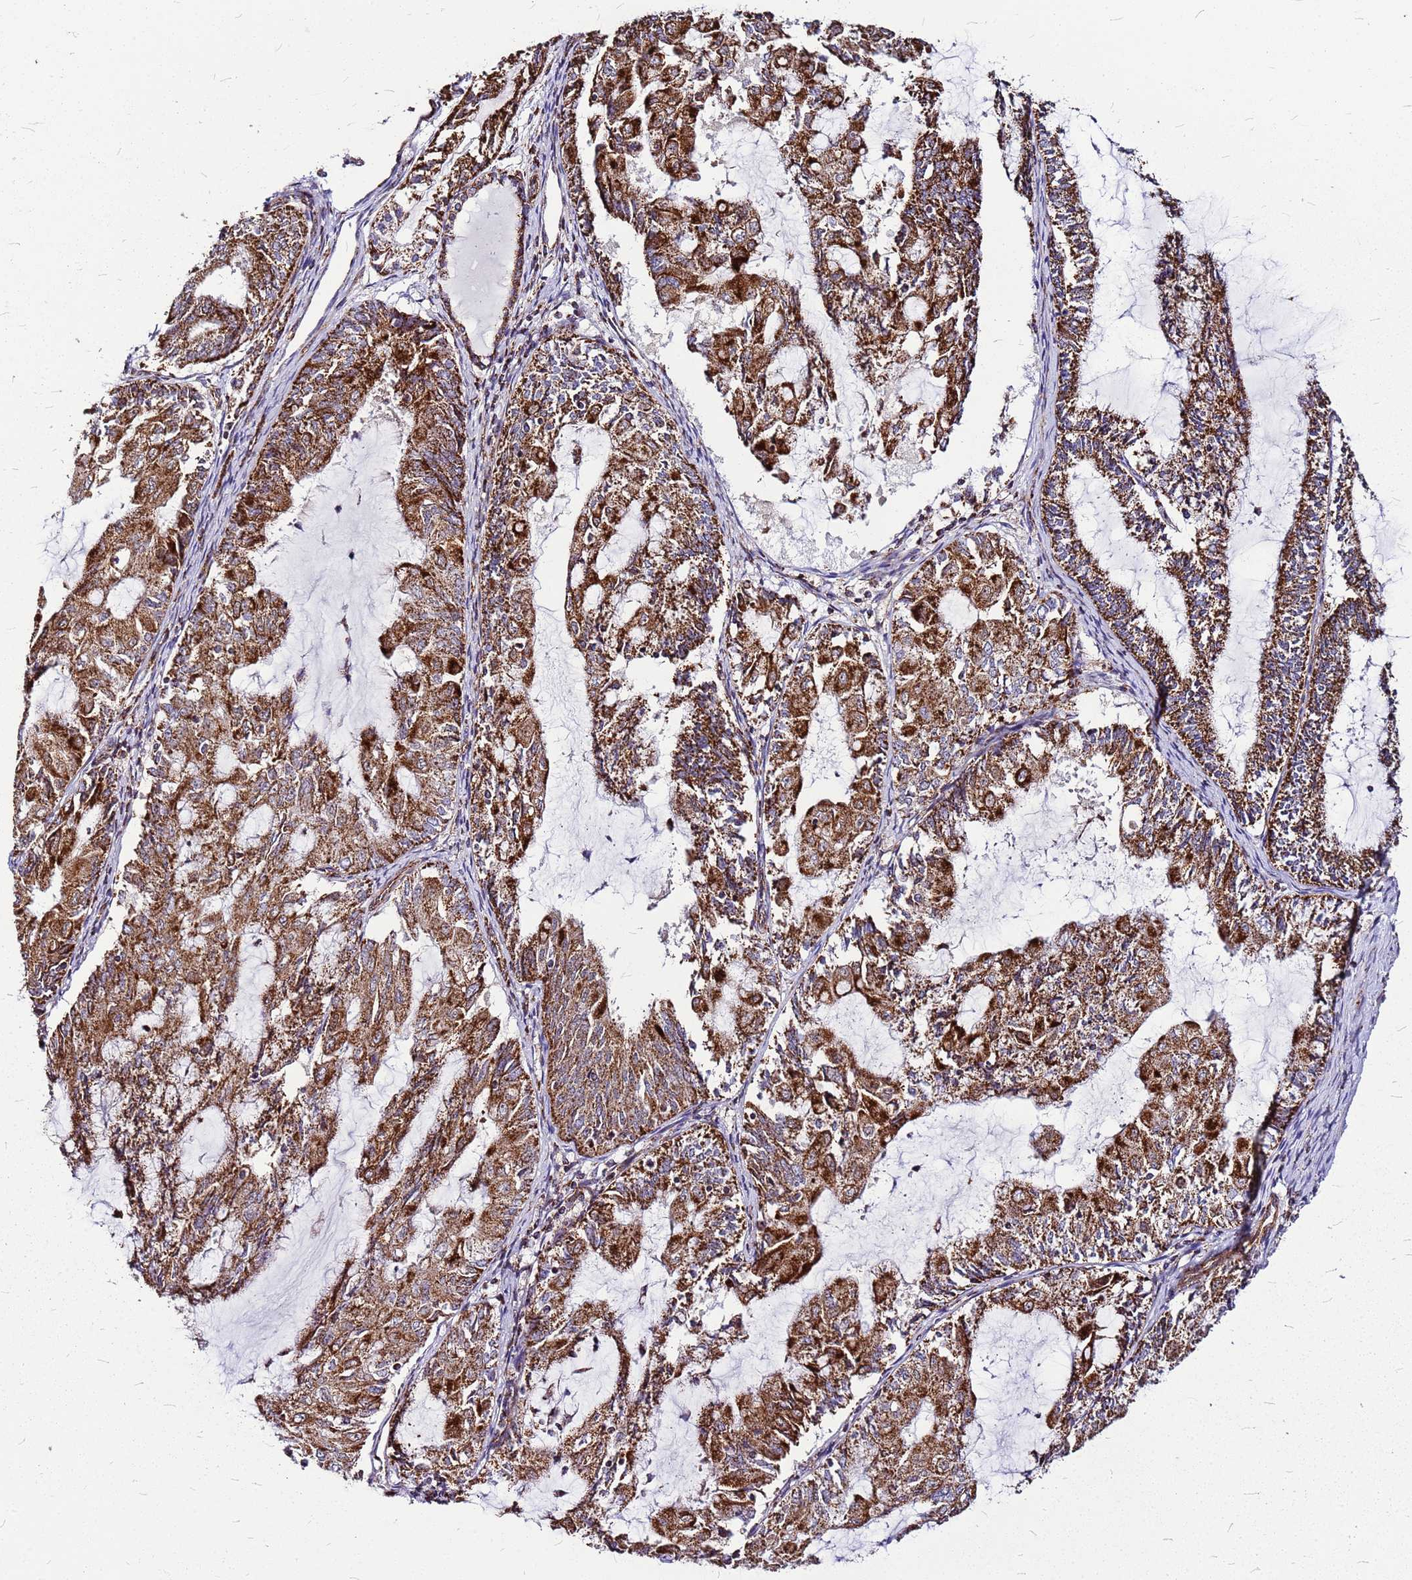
{"staining": {"intensity": "strong", "quantity": ">75%", "location": "cytoplasmic/membranous"}, "tissue": "endometrial cancer", "cell_type": "Tumor cells", "image_type": "cancer", "snomed": [{"axis": "morphology", "description": "Adenocarcinoma, NOS"}, {"axis": "topography", "description": "Endometrium"}], "caption": "Brown immunohistochemical staining in human adenocarcinoma (endometrial) demonstrates strong cytoplasmic/membranous expression in approximately >75% of tumor cells.", "gene": "OR51T1", "patient": {"sex": "female", "age": 81}}